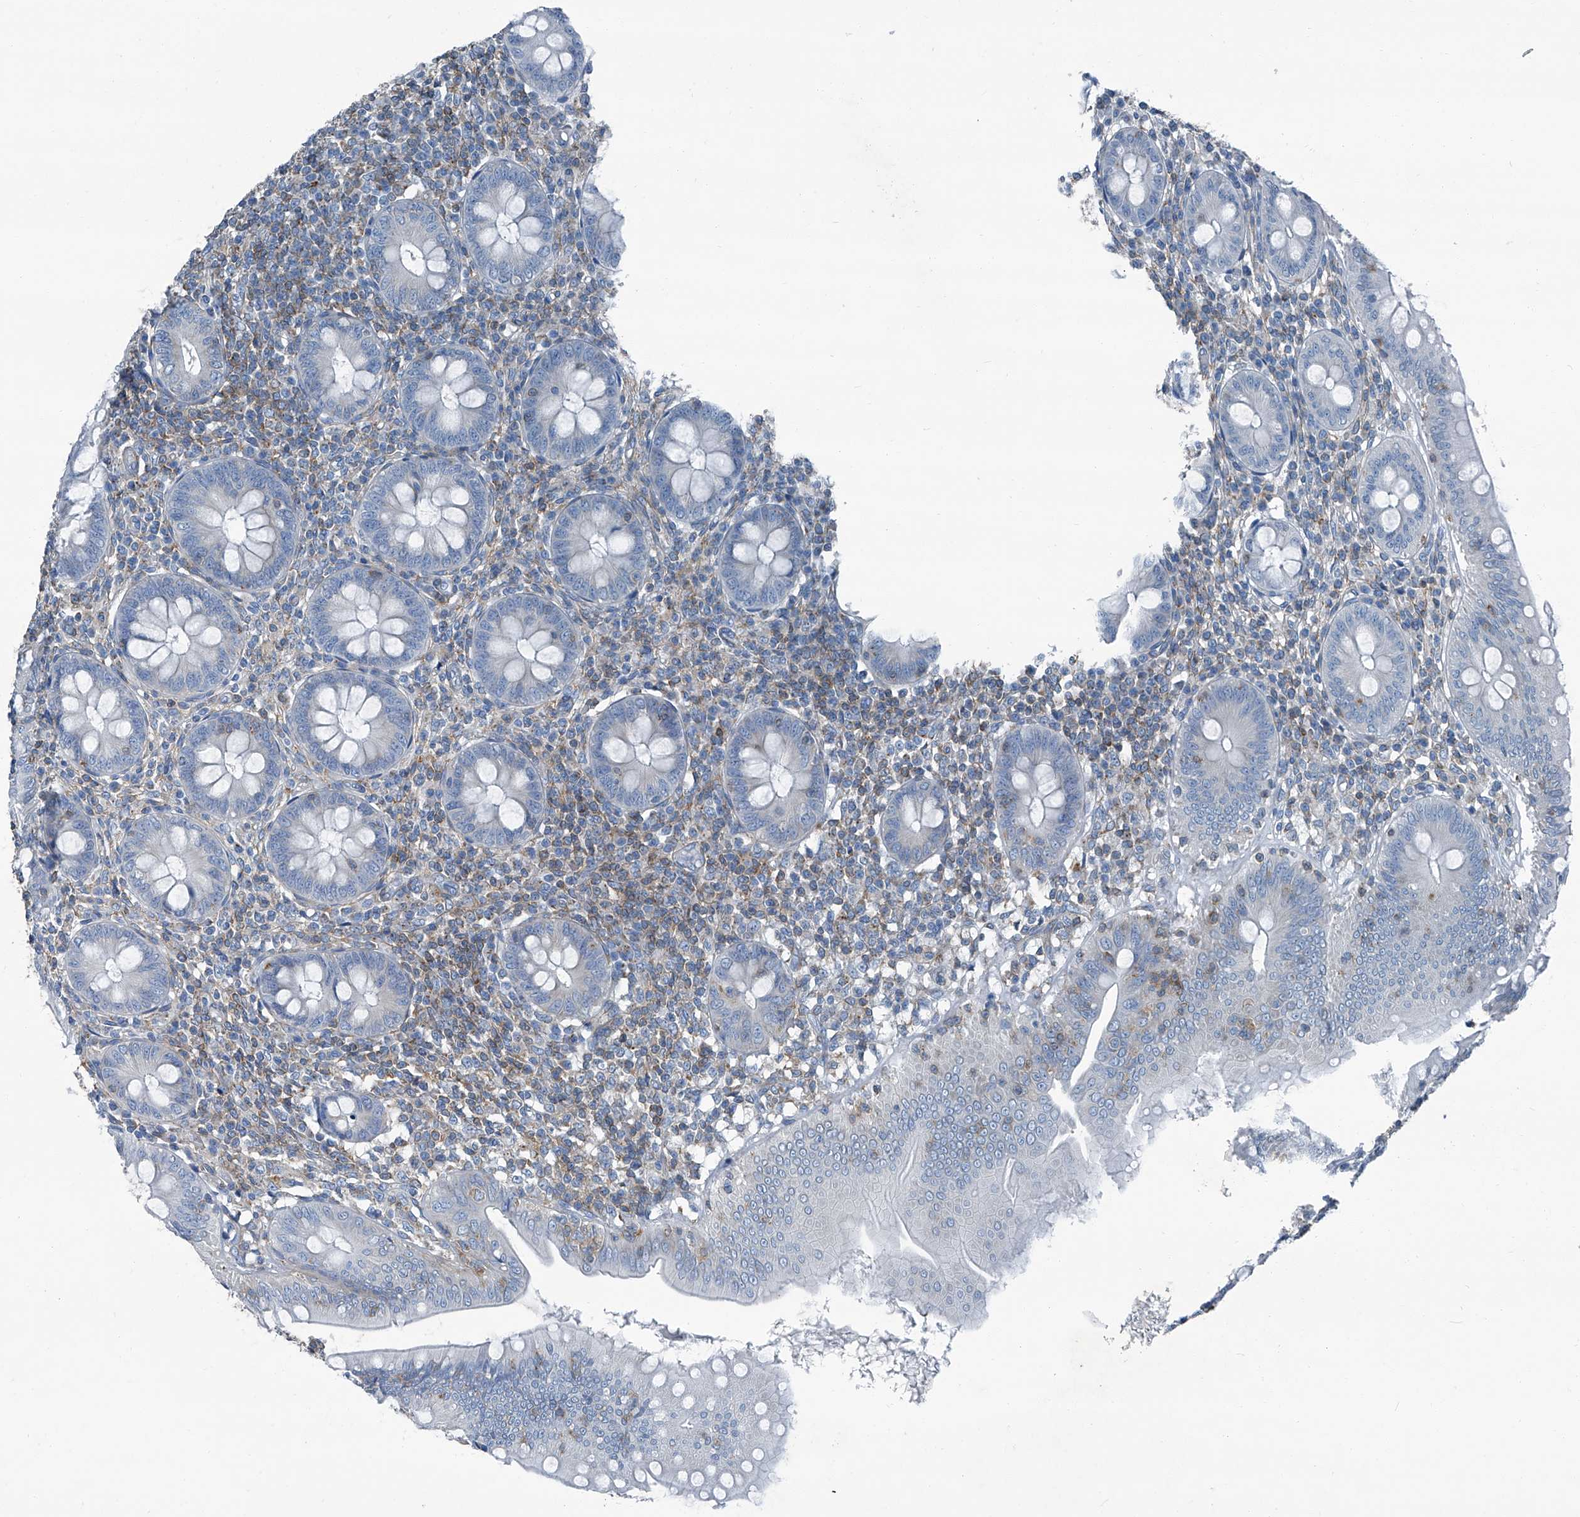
{"staining": {"intensity": "negative", "quantity": "none", "location": "none"}, "tissue": "appendix", "cell_type": "Glandular cells", "image_type": "normal", "snomed": [{"axis": "morphology", "description": "Normal tissue, NOS"}, {"axis": "topography", "description": "Appendix"}], "caption": "Normal appendix was stained to show a protein in brown. There is no significant positivity in glandular cells.", "gene": "SEPTIN7", "patient": {"sex": "male", "age": 14}}